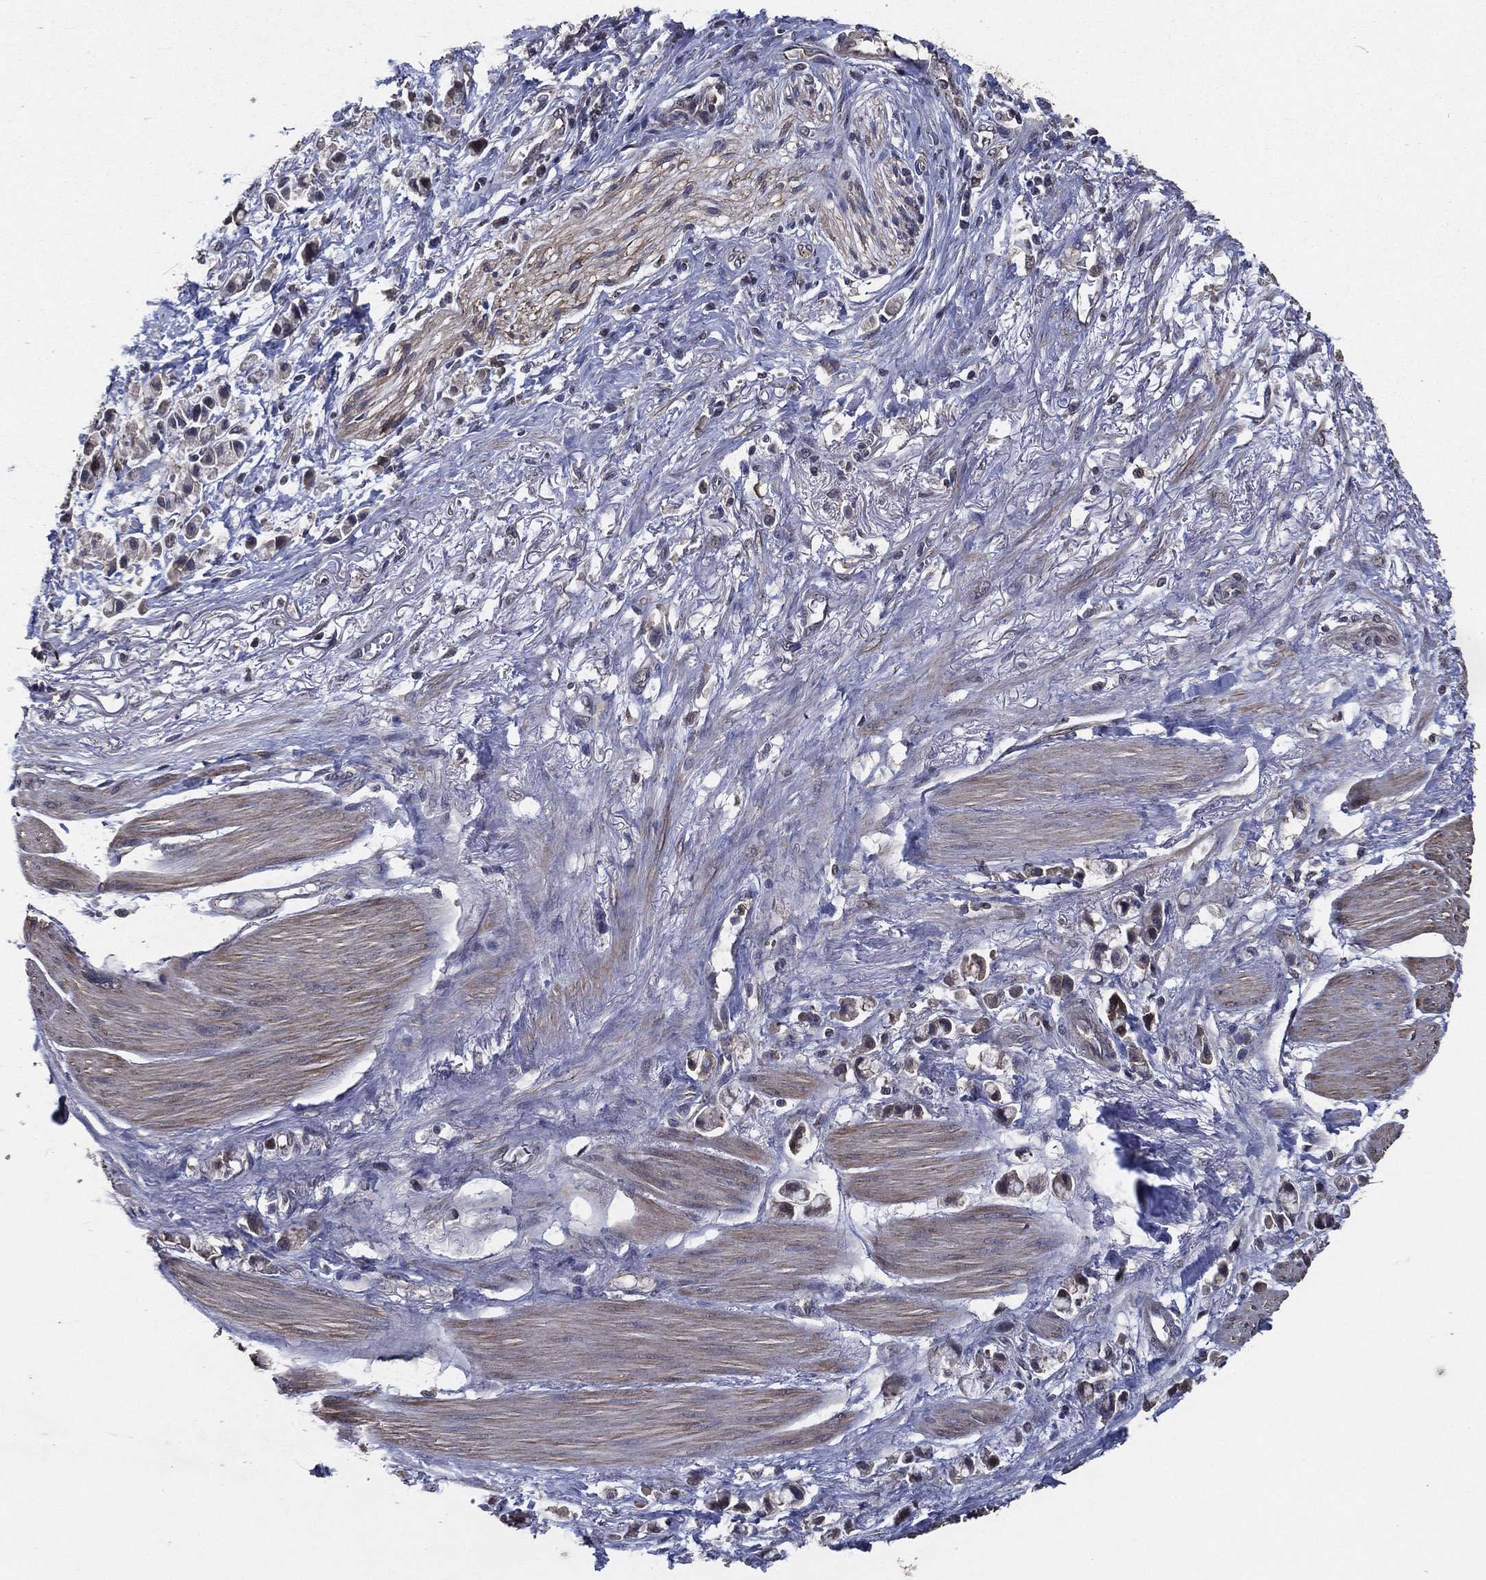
{"staining": {"intensity": "negative", "quantity": "none", "location": "none"}, "tissue": "stomach cancer", "cell_type": "Tumor cells", "image_type": "cancer", "snomed": [{"axis": "morphology", "description": "Adenocarcinoma, NOS"}, {"axis": "topography", "description": "Stomach"}], "caption": "A micrograph of human adenocarcinoma (stomach) is negative for staining in tumor cells. Nuclei are stained in blue.", "gene": "PCNT", "patient": {"sex": "female", "age": 81}}